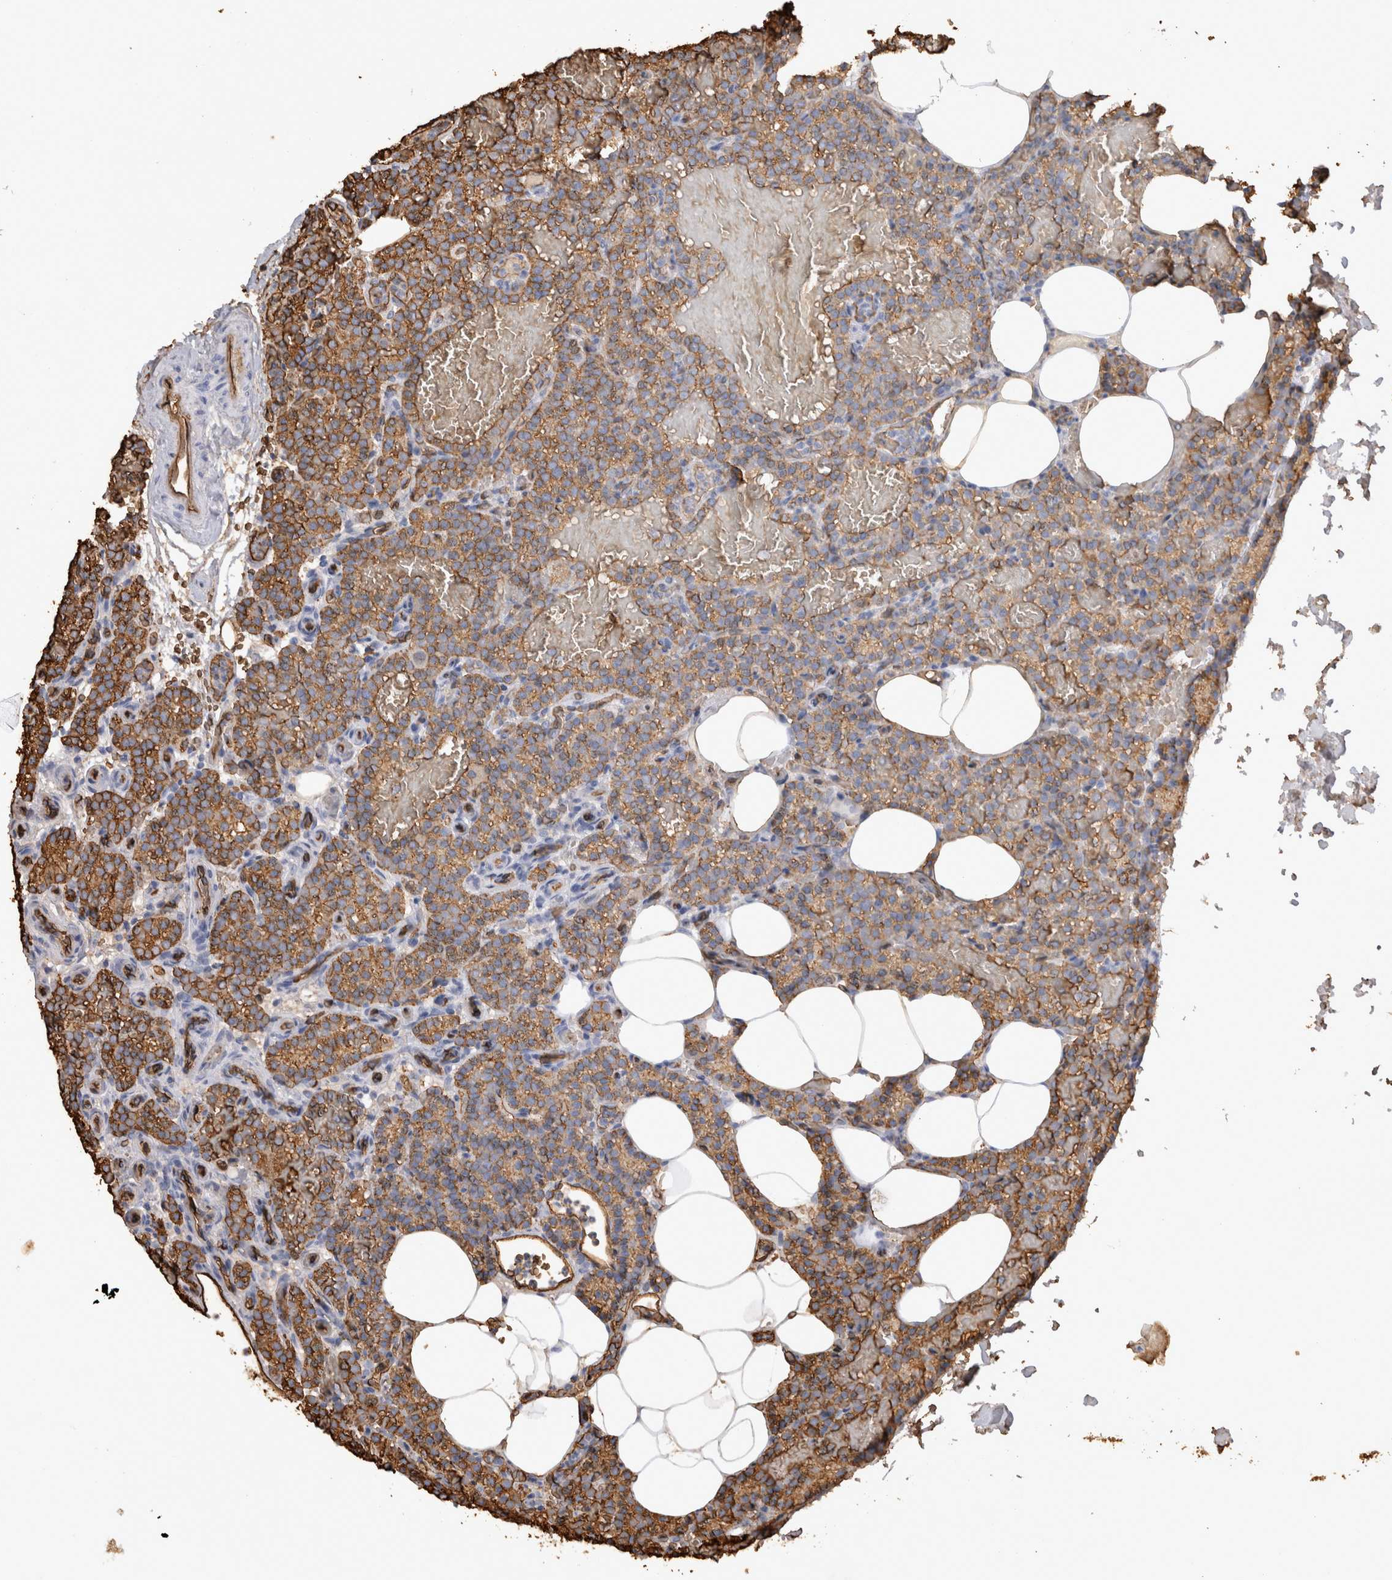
{"staining": {"intensity": "moderate", "quantity": ">75%", "location": "cytoplasmic/membranous"}, "tissue": "parathyroid gland", "cell_type": "Glandular cells", "image_type": "normal", "snomed": [{"axis": "morphology", "description": "Normal tissue, NOS"}, {"axis": "topography", "description": "Parathyroid gland"}], "caption": "Moderate cytoplasmic/membranous protein positivity is appreciated in about >75% of glandular cells in parathyroid gland.", "gene": "IL17RC", "patient": {"sex": "male", "age": 58}}